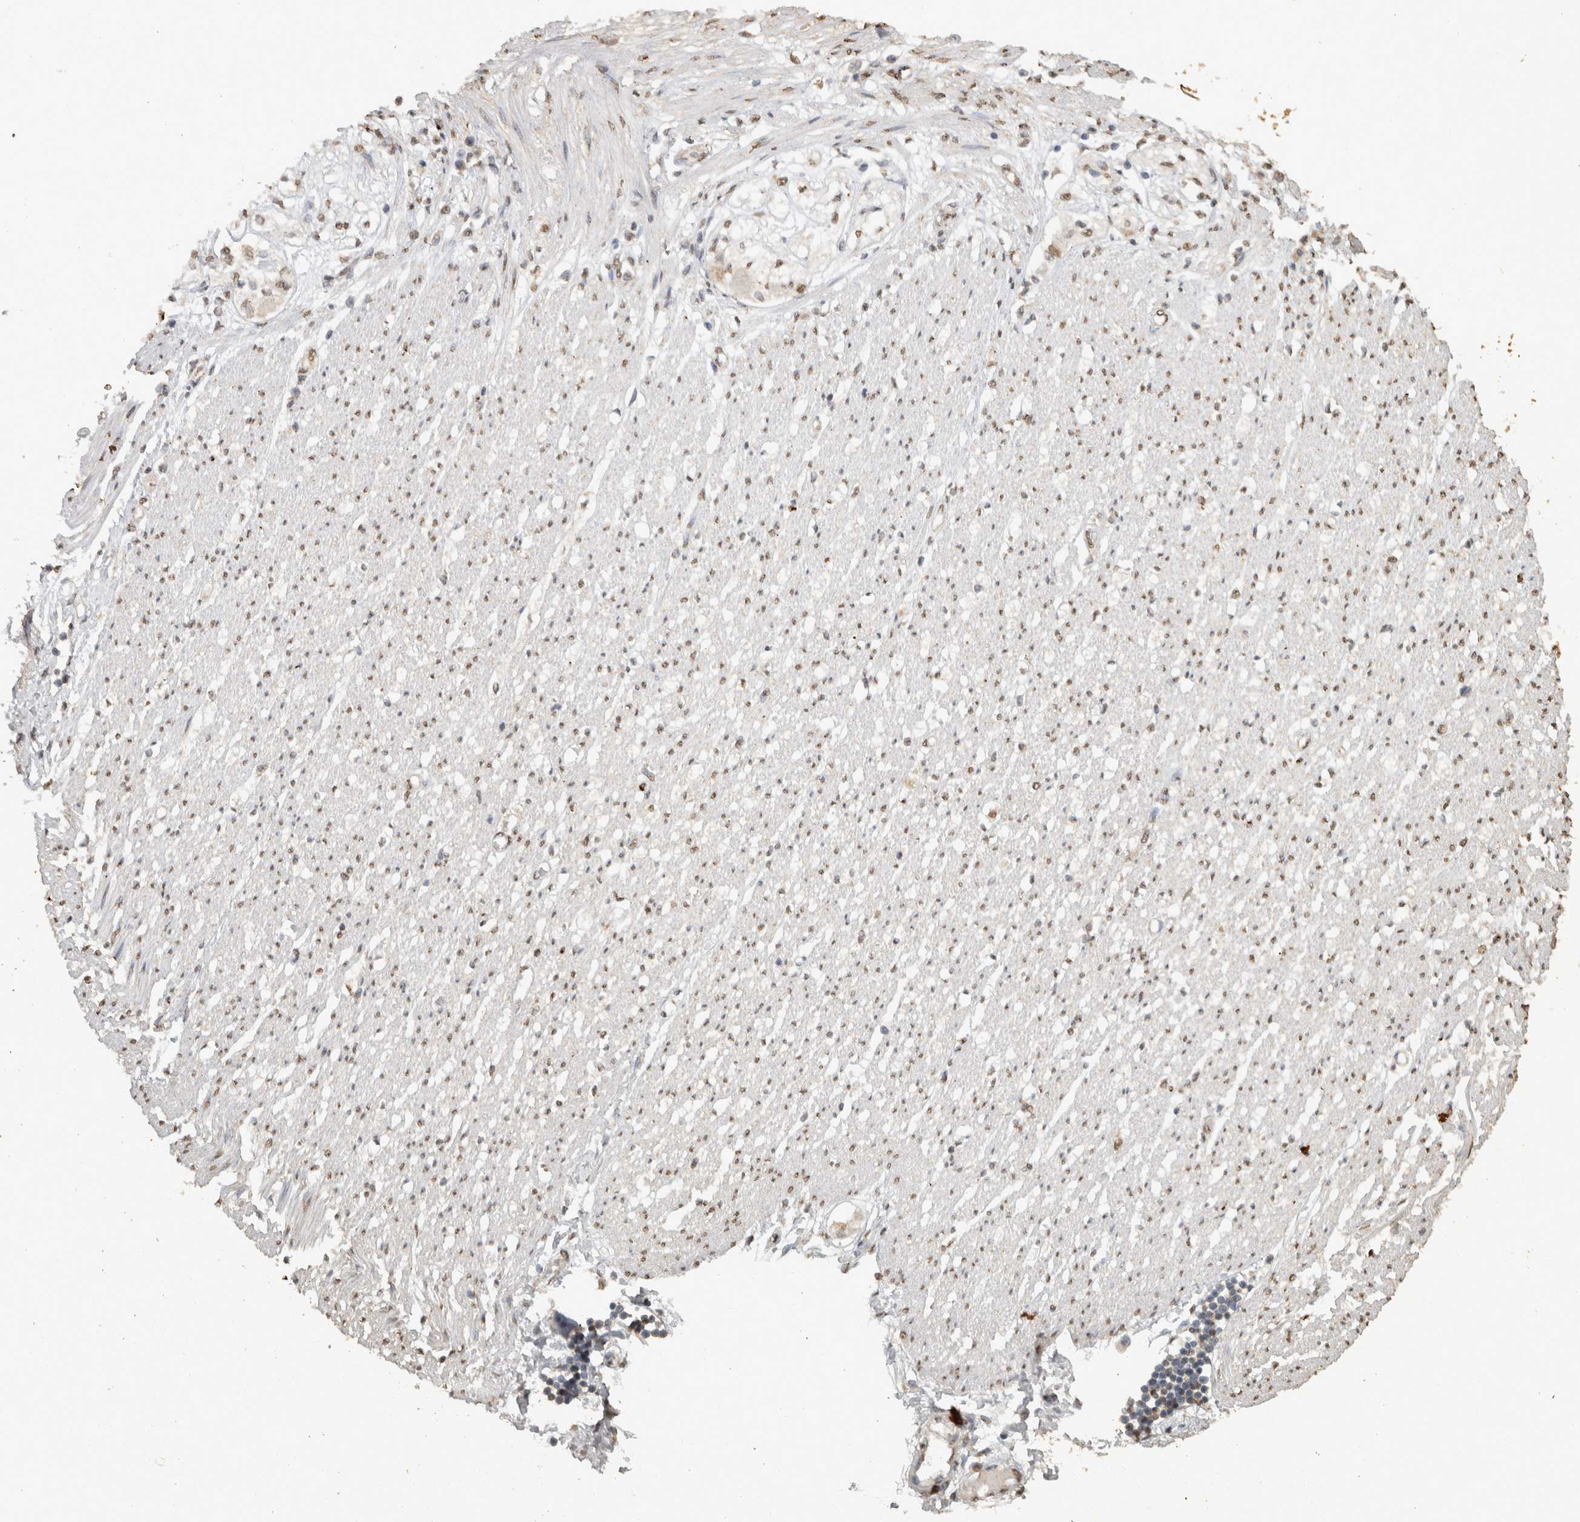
{"staining": {"intensity": "moderate", "quantity": ">75%", "location": "nuclear"}, "tissue": "soft tissue", "cell_type": "Fibroblasts", "image_type": "normal", "snomed": [{"axis": "morphology", "description": "Normal tissue, NOS"}, {"axis": "morphology", "description": "Adenocarcinoma, NOS"}, {"axis": "topography", "description": "Colon"}, {"axis": "topography", "description": "Peripheral nerve tissue"}], "caption": "DAB immunohistochemical staining of benign soft tissue shows moderate nuclear protein staining in approximately >75% of fibroblasts.", "gene": "HAND2", "patient": {"sex": "male", "age": 14}}